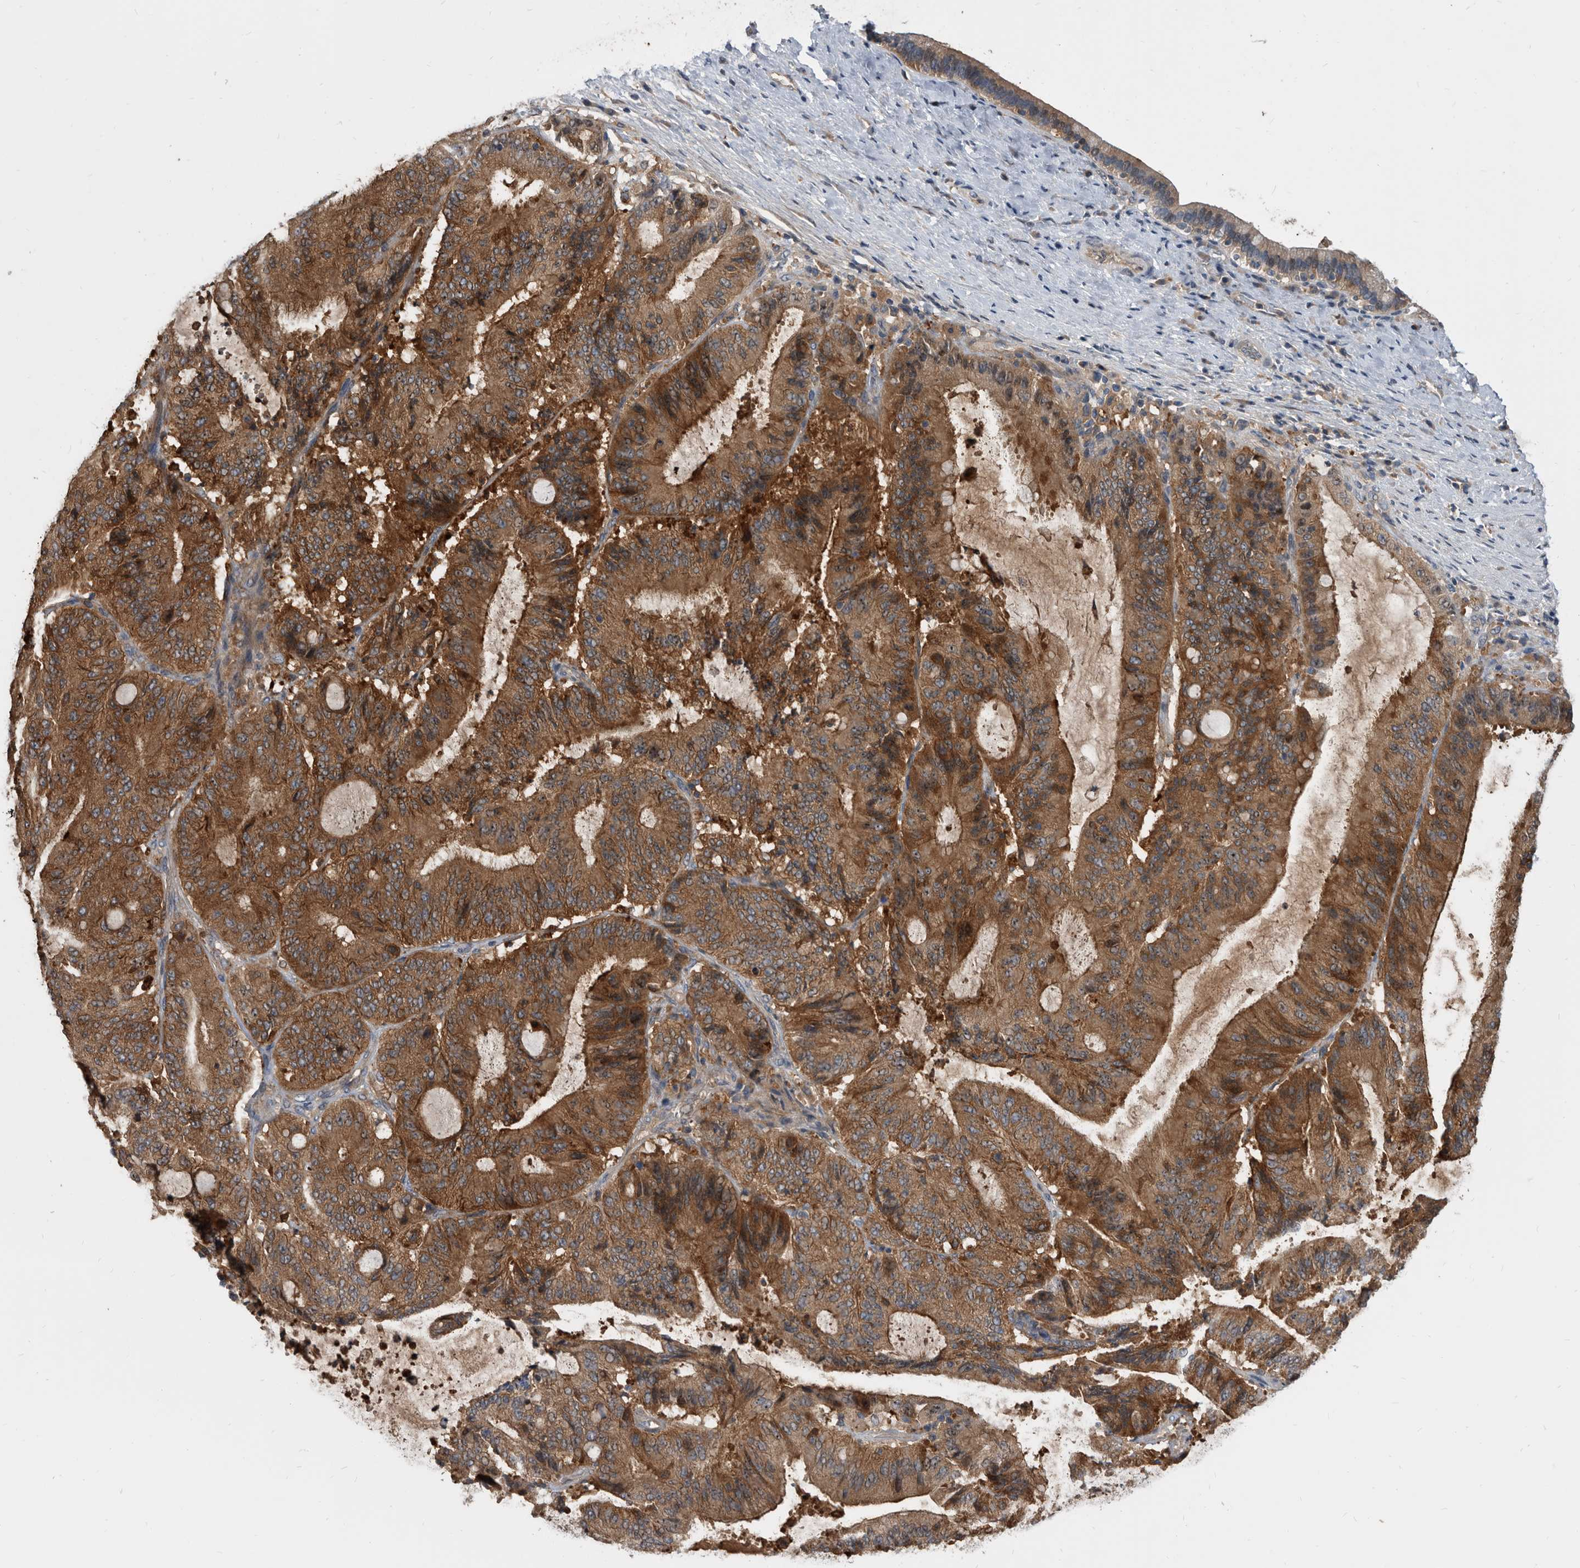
{"staining": {"intensity": "strong", "quantity": ">75%", "location": "cytoplasmic/membranous"}, "tissue": "liver cancer", "cell_type": "Tumor cells", "image_type": "cancer", "snomed": [{"axis": "morphology", "description": "Normal tissue, NOS"}, {"axis": "morphology", "description": "Cholangiocarcinoma"}, {"axis": "topography", "description": "Liver"}, {"axis": "topography", "description": "Peripheral nerve tissue"}], "caption": "IHC (DAB) staining of human cholangiocarcinoma (liver) shows strong cytoplasmic/membranous protein staining in approximately >75% of tumor cells.", "gene": "APEH", "patient": {"sex": "female", "age": 73}}